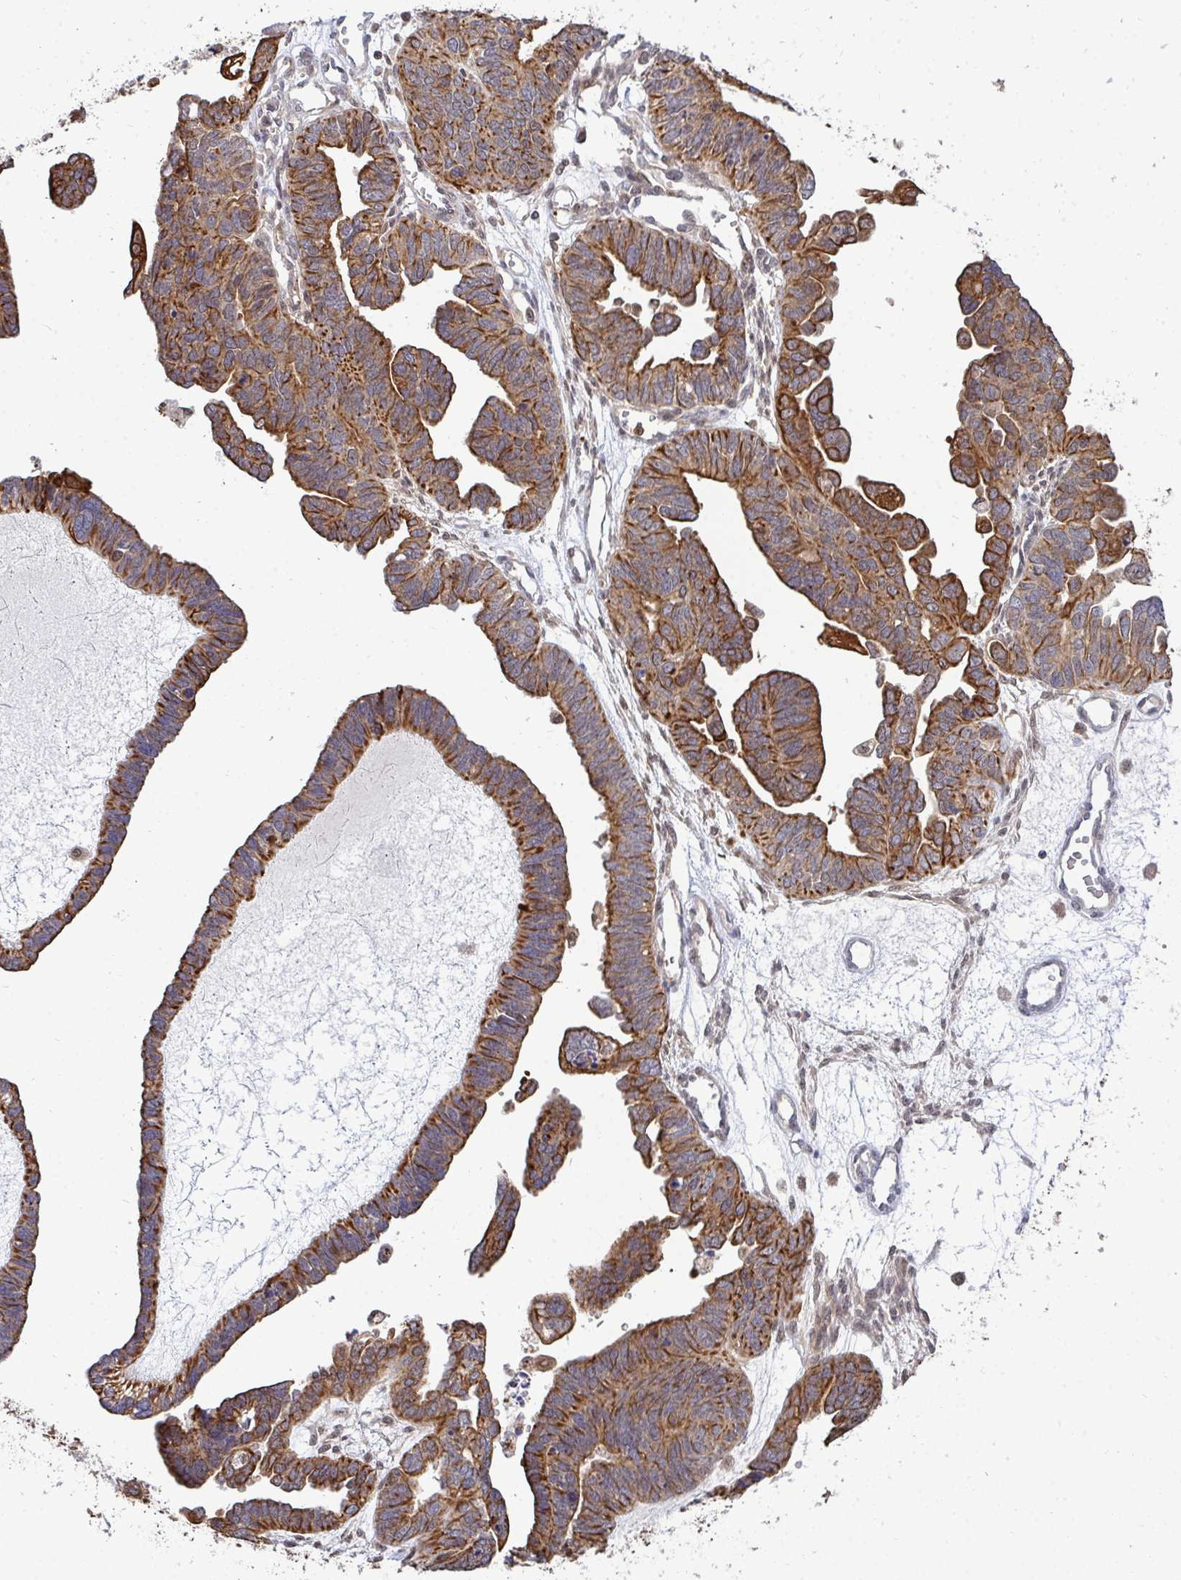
{"staining": {"intensity": "strong", "quantity": ">75%", "location": "cytoplasmic/membranous"}, "tissue": "ovarian cancer", "cell_type": "Tumor cells", "image_type": "cancer", "snomed": [{"axis": "morphology", "description": "Cystadenocarcinoma, serous, NOS"}, {"axis": "topography", "description": "Ovary"}], "caption": "The image shows immunohistochemical staining of ovarian cancer. There is strong cytoplasmic/membranous expression is identified in approximately >75% of tumor cells.", "gene": "TRIM44", "patient": {"sex": "female", "age": 51}}